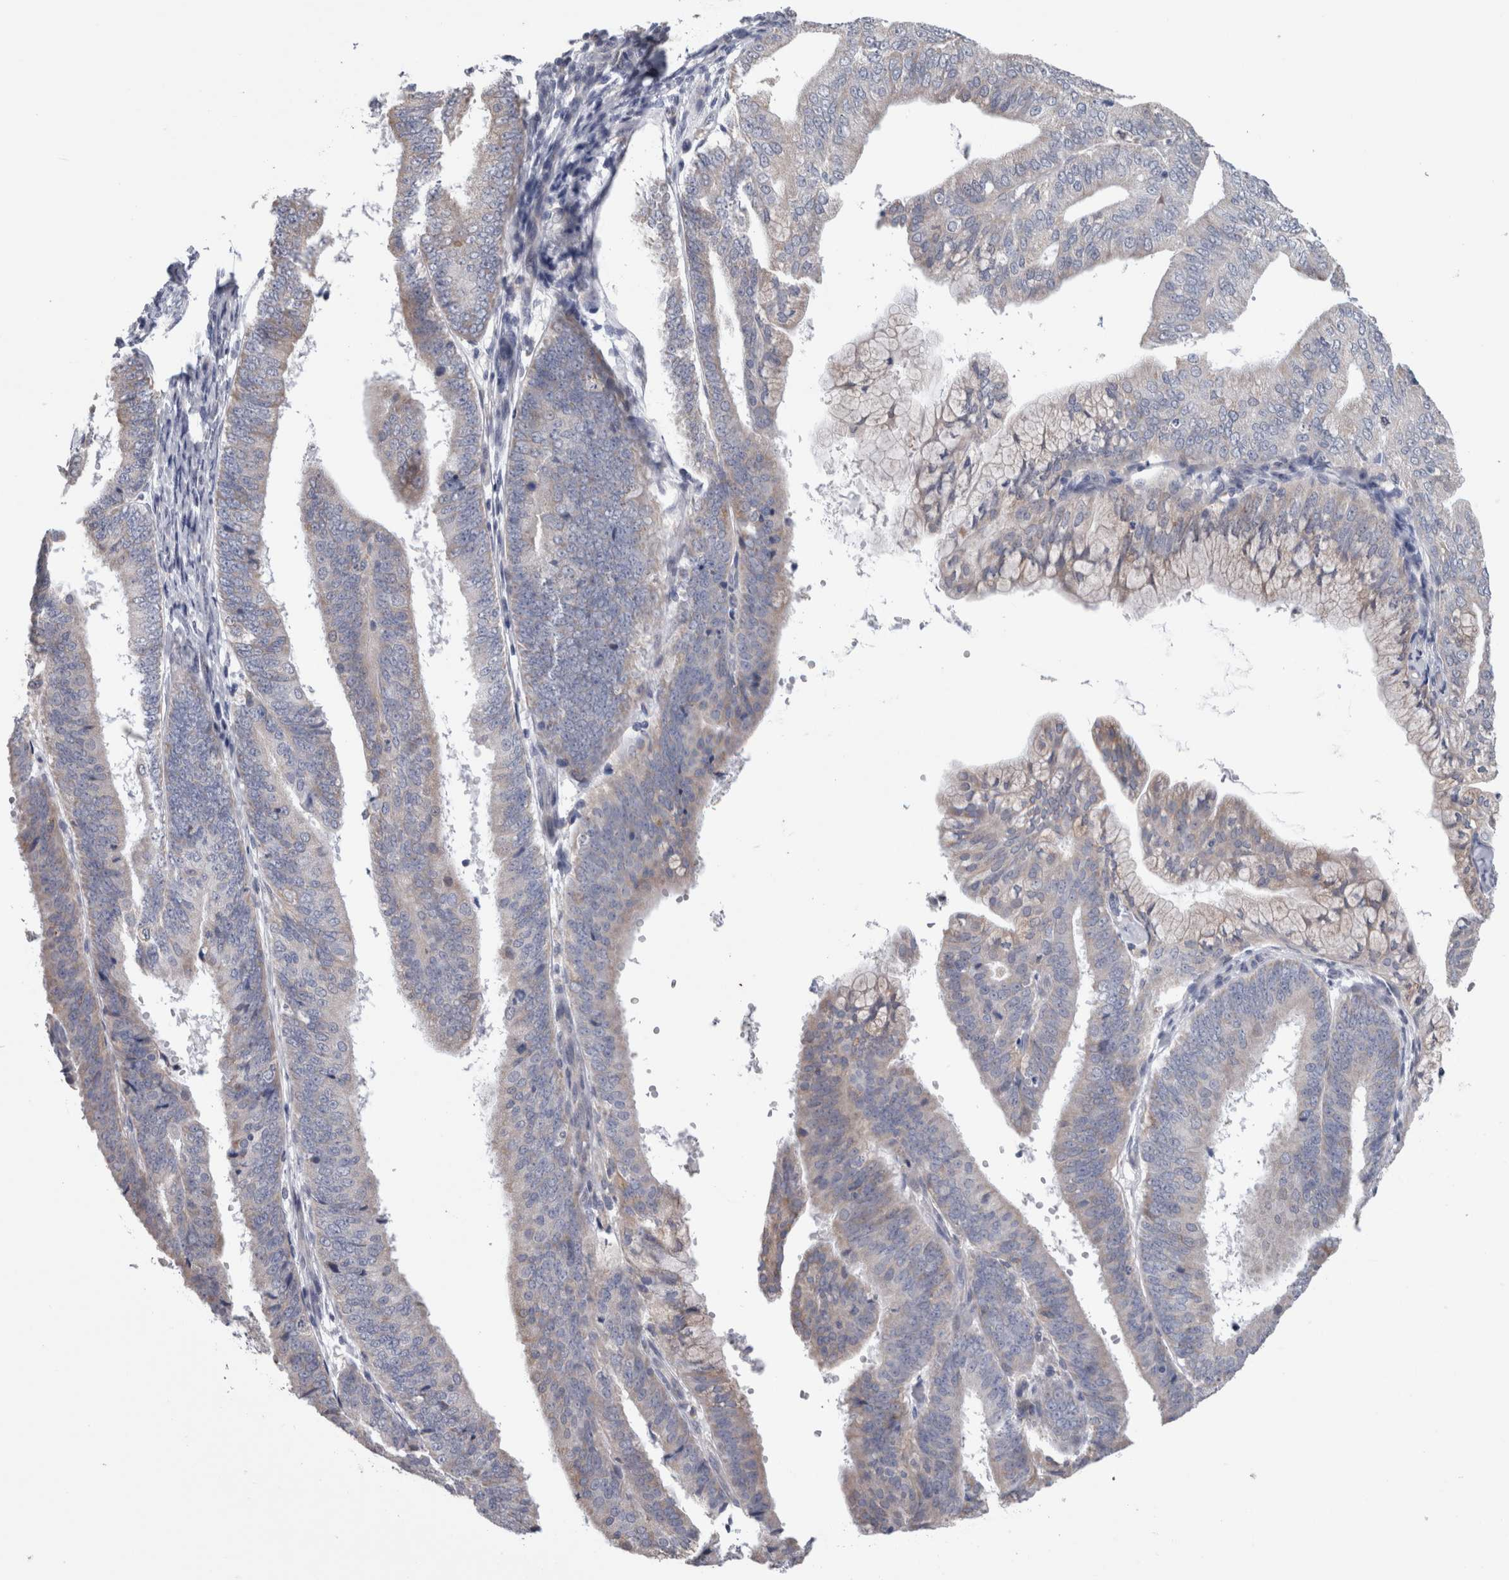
{"staining": {"intensity": "weak", "quantity": "<25%", "location": "cytoplasmic/membranous"}, "tissue": "endometrial cancer", "cell_type": "Tumor cells", "image_type": "cancer", "snomed": [{"axis": "morphology", "description": "Adenocarcinoma, NOS"}, {"axis": "topography", "description": "Endometrium"}], "caption": "Tumor cells are negative for protein expression in human endometrial cancer (adenocarcinoma). (DAB immunohistochemistry, high magnification).", "gene": "GDAP1", "patient": {"sex": "female", "age": 63}}